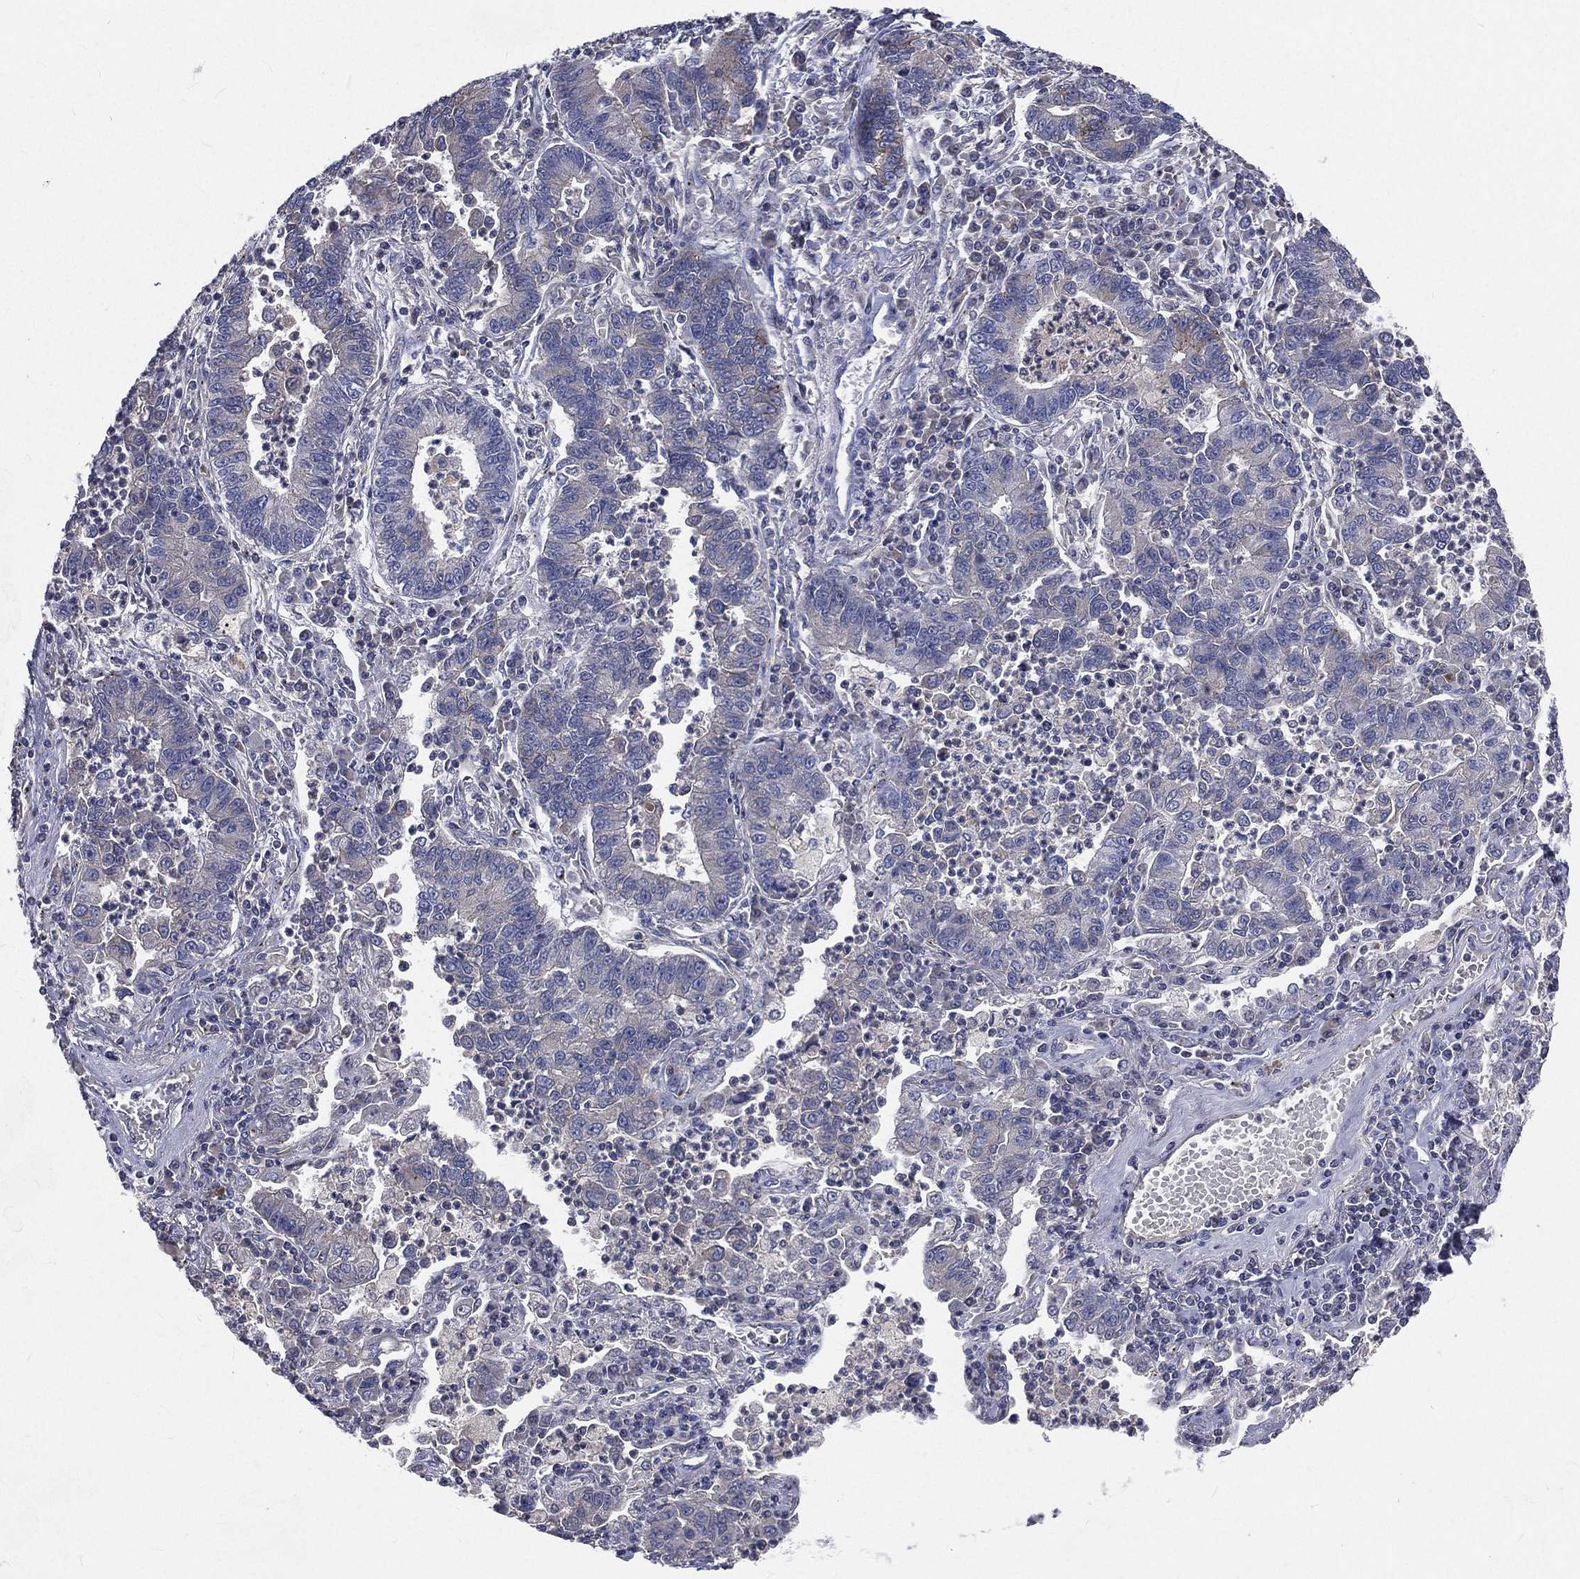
{"staining": {"intensity": "negative", "quantity": "none", "location": "none"}, "tissue": "lung cancer", "cell_type": "Tumor cells", "image_type": "cancer", "snomed": [{"axis": "morphology", "description": "Adenocarcinoma, NOS"}, {"axis": "topography", "description": "Lung"}], "caption": "The immunohistochemistry photomicrograph has no significant staining in tumor cells of lung adenocarcinoma tissue. The staining is performed using DAB brown chromogen with nuclei counter-stained in using hematoxylin.", "gene": "CROCC", "patient": {"sex": "female", "age": 57}}